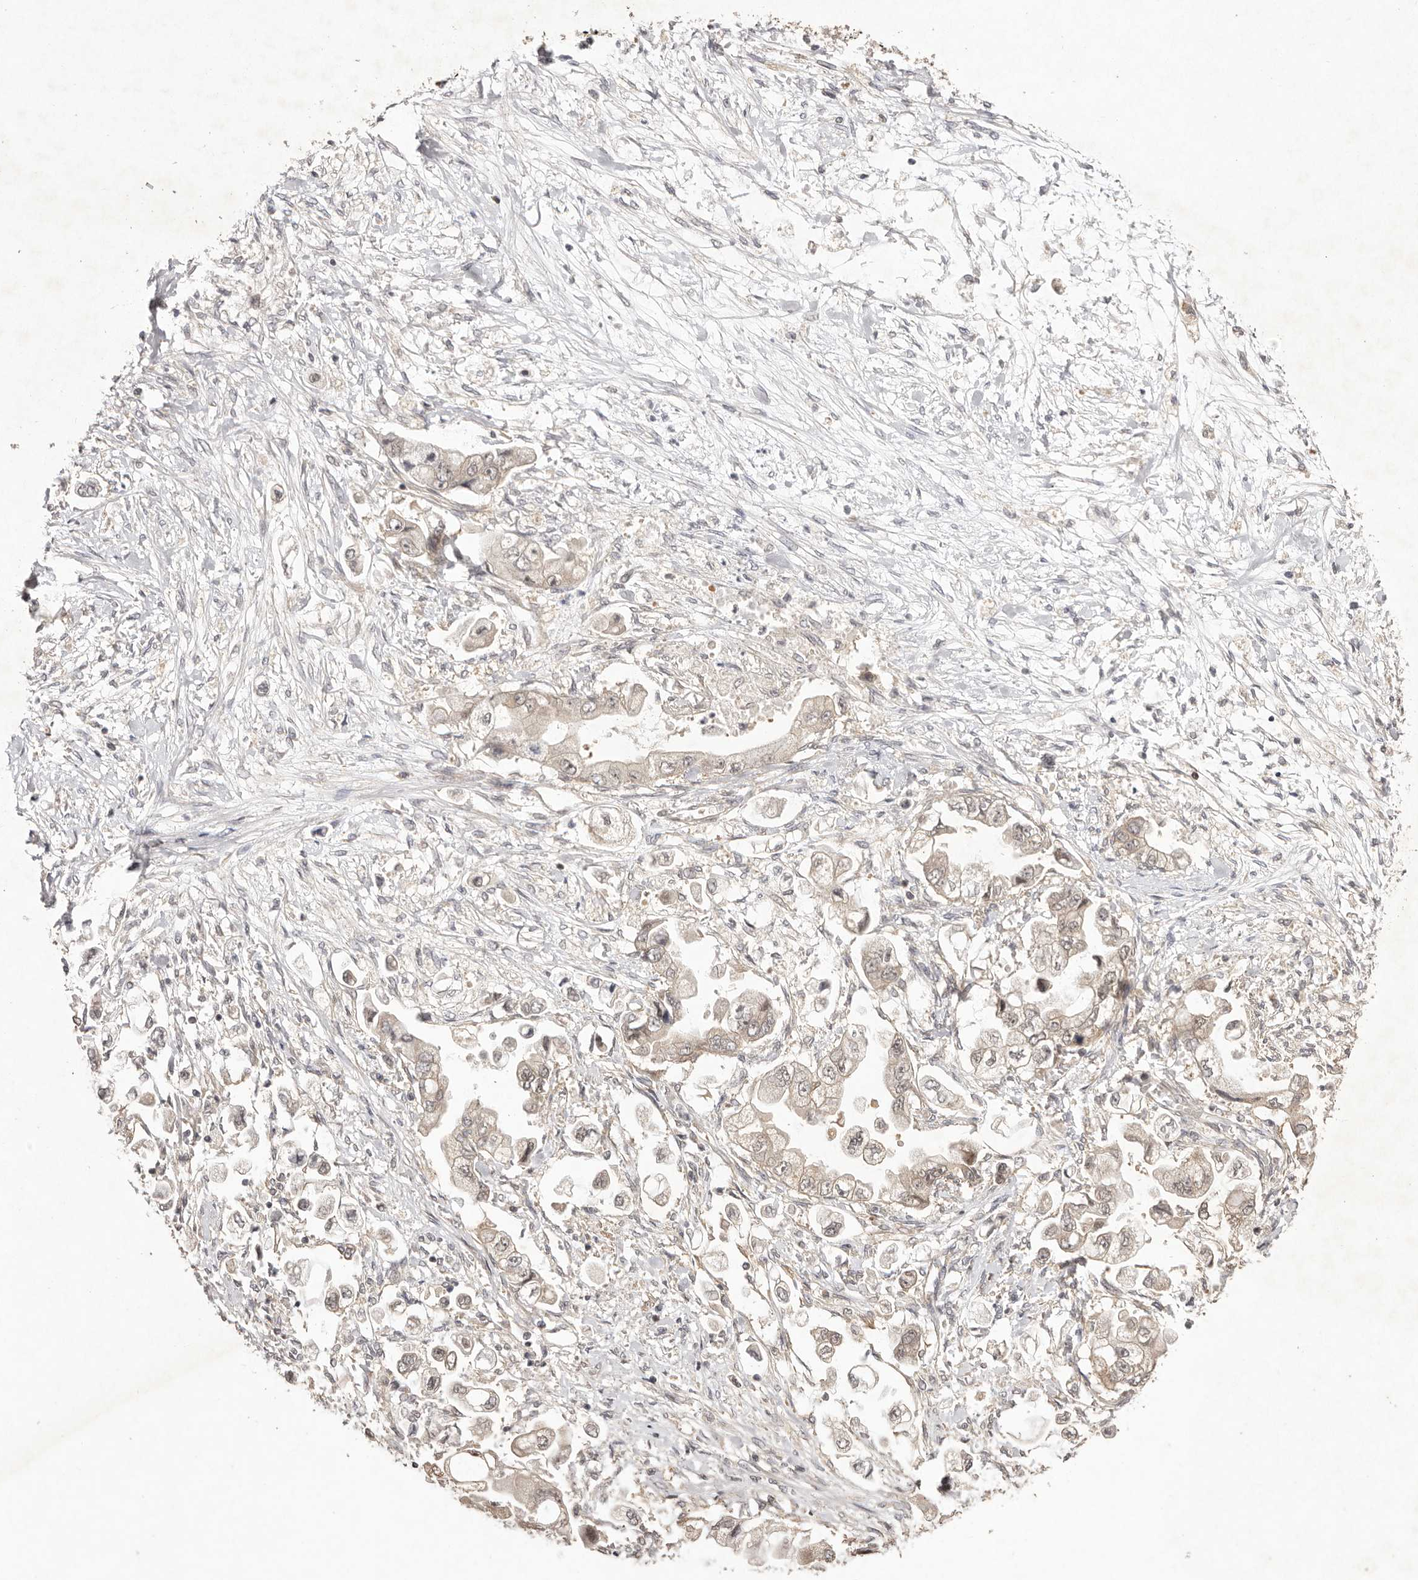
{"staining": {"intensity": "weak", "quantity": ">75%", "location": "cytoplasmic/membranous"}, "tissue": "stomach cancer", "cell_type": "Tumor cells", "image_type": "cancer", "snomed": [{"axis": "morphology", "description": "Adenocarcinoma, NOS"}, {"axis": "topography", "description": "Stomach"}], "caption": "Immunohistochemical staining of human stomach cancer (adenocarcinoma) displays low levels of weak cytoplasmic/membranous positivity in approximately >75% of tumor cells.", "gene": "BUD31", "patient": {"sex": "male", "age": 62}}